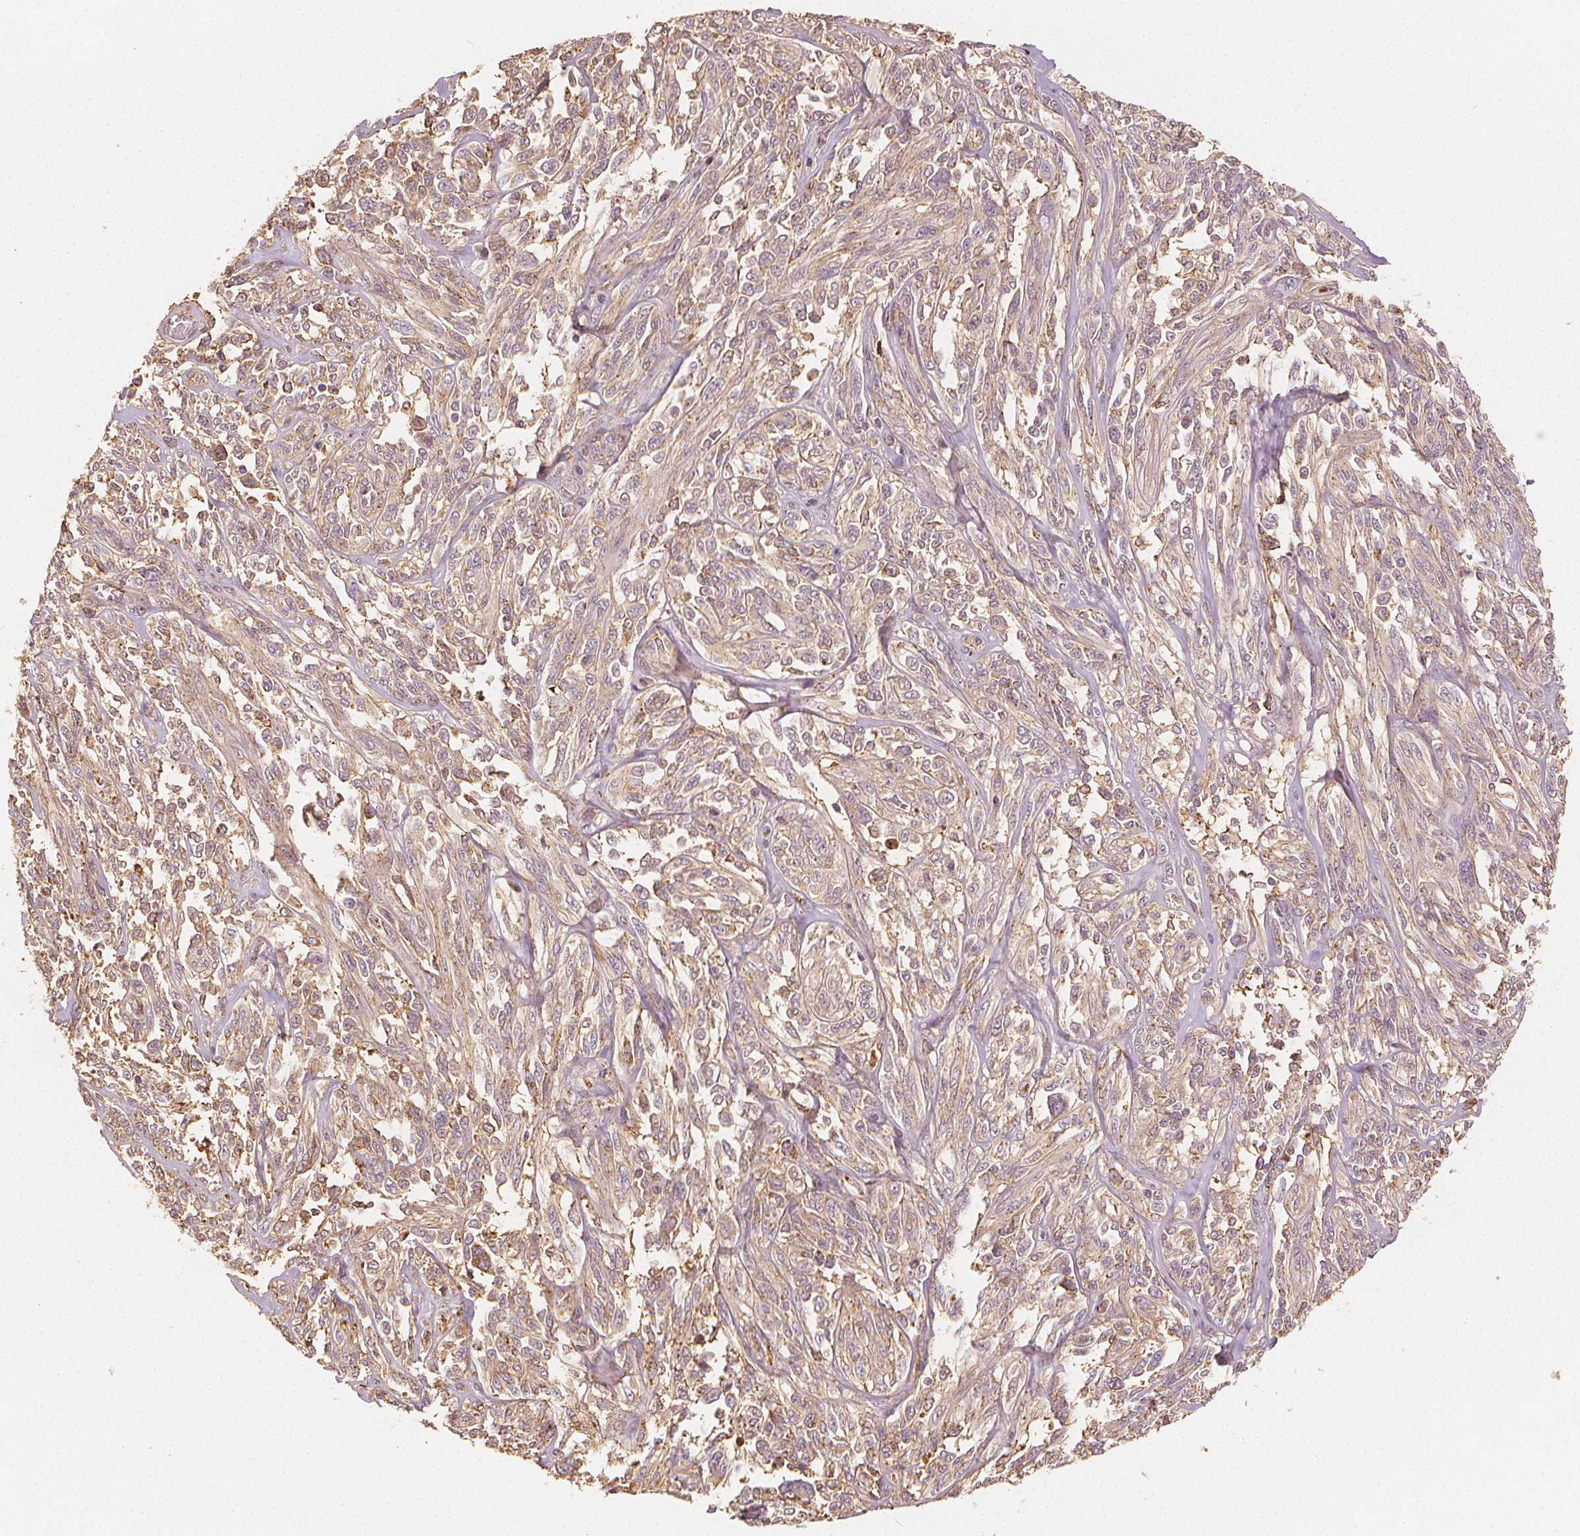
{"staining": {"intensity": "weak", "quantity": ">75%", "location": "cytoplasmic/membranous"}, "tissue": "melanoma", "cell_type": "Tumor cells", "image_type": "cancer", "snomed": [{"axis": "morphology", "description": "Malignant melanoma, NOS"}, {"axis": "topography", "description": "Skin"}], "caption": "This histopathology image reveals IHC staining of human melanoma, with low weak cytoplasmic/membranous expression in about >75% of tumor cells.", "gene": "ARHGAP26", "patient": {"sex": "female", "age": 91}}